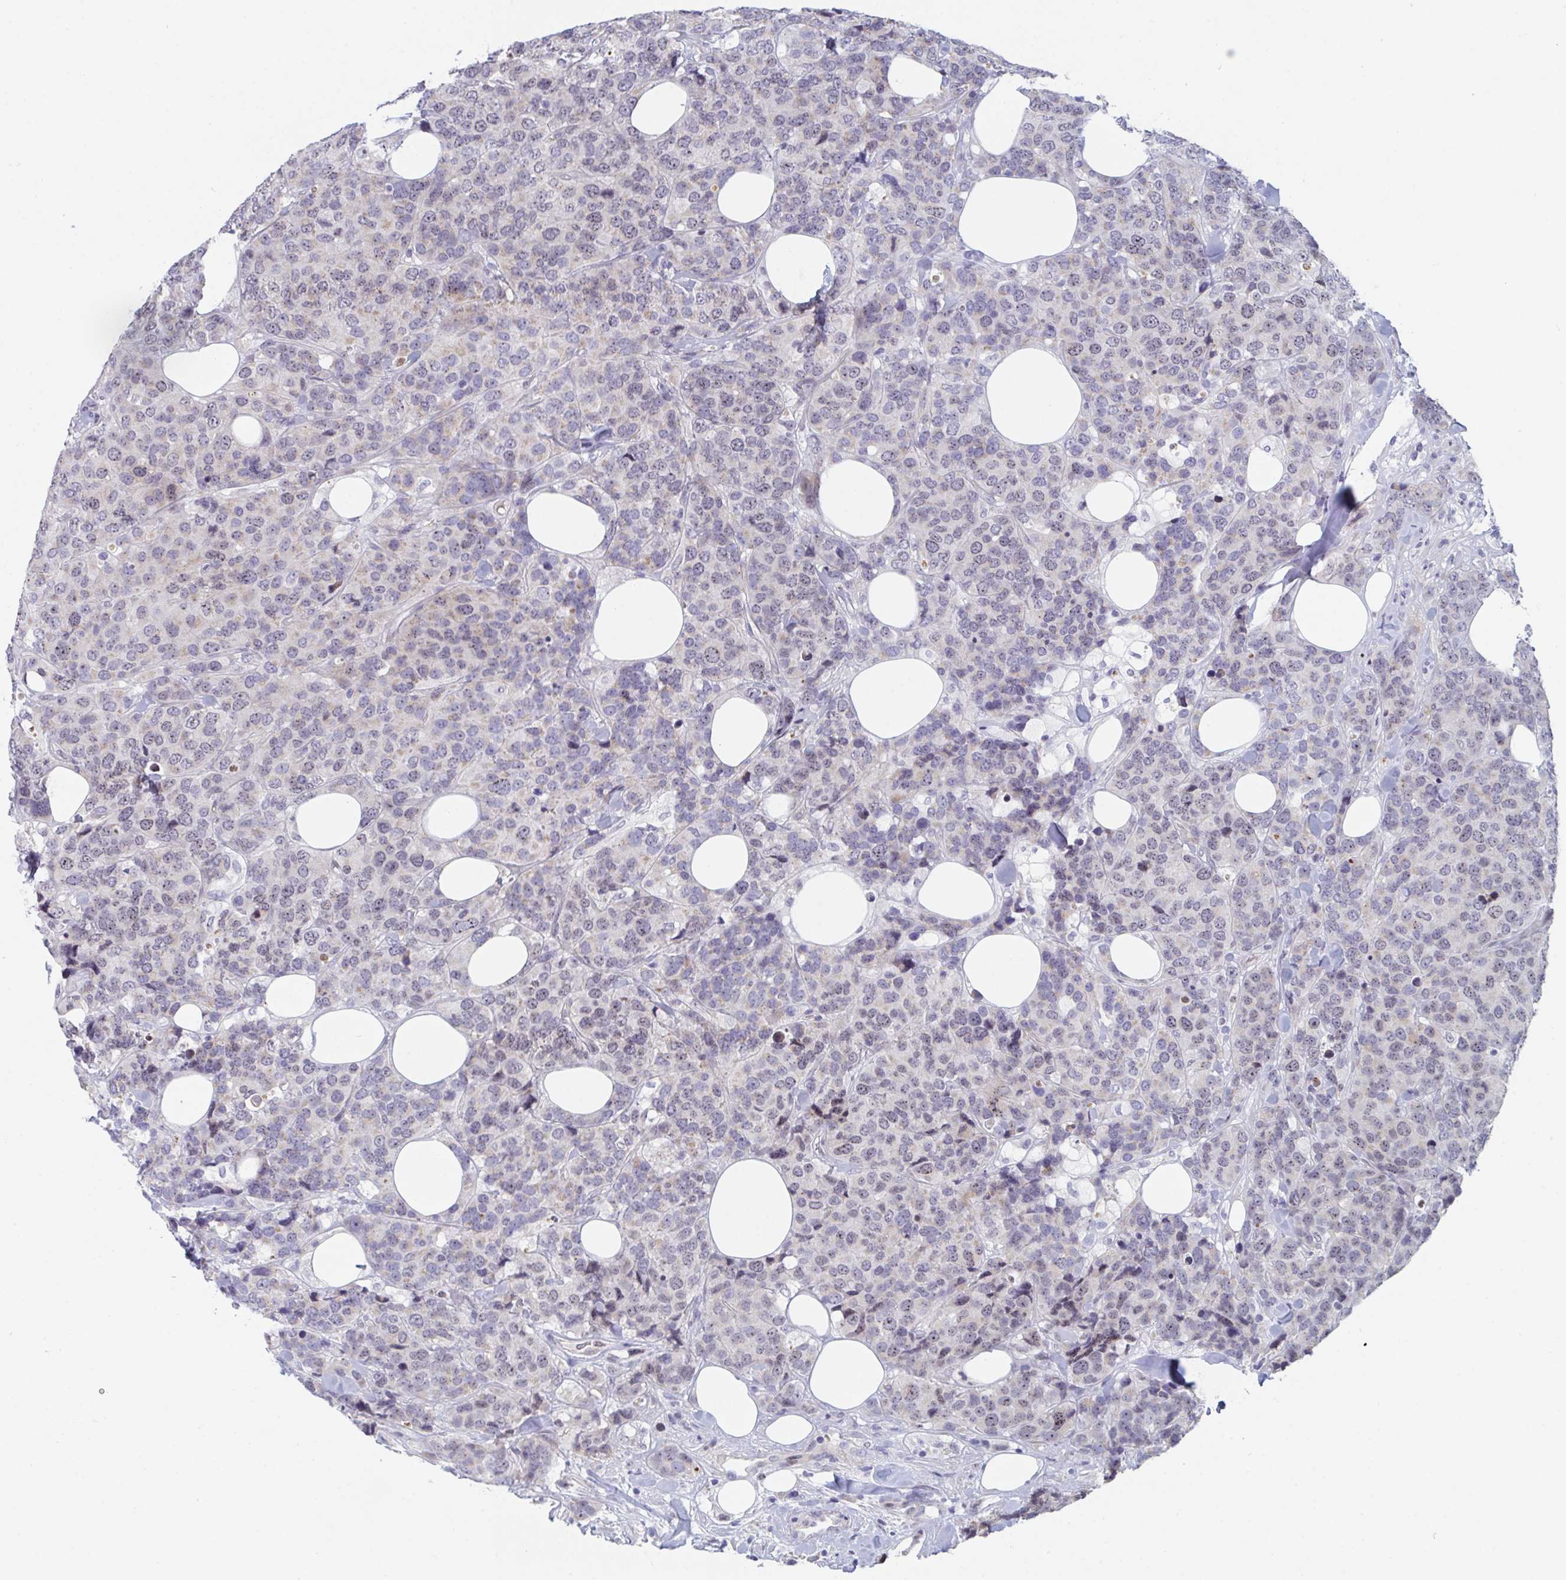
{"staining": {"intensity": "weak", "quantity": "<25%", "location": "cytoplasmic/membranous,nuclear"}, "tissue": "breast cancer", "cell_type": "Tumor cells", "image_type": "cancer", "snomed": [{"axis": "morphology", "description": "Lobular carcinoma"}, {"axis": "topography", "description": "Breast"}], "caption": "DAB immunohistochemical staining of human lobular carcinoma (breast) reveals no significant staining in tumor cells.", "gene": "CENPT", "patient": {"sex": "female", "age": 59}}